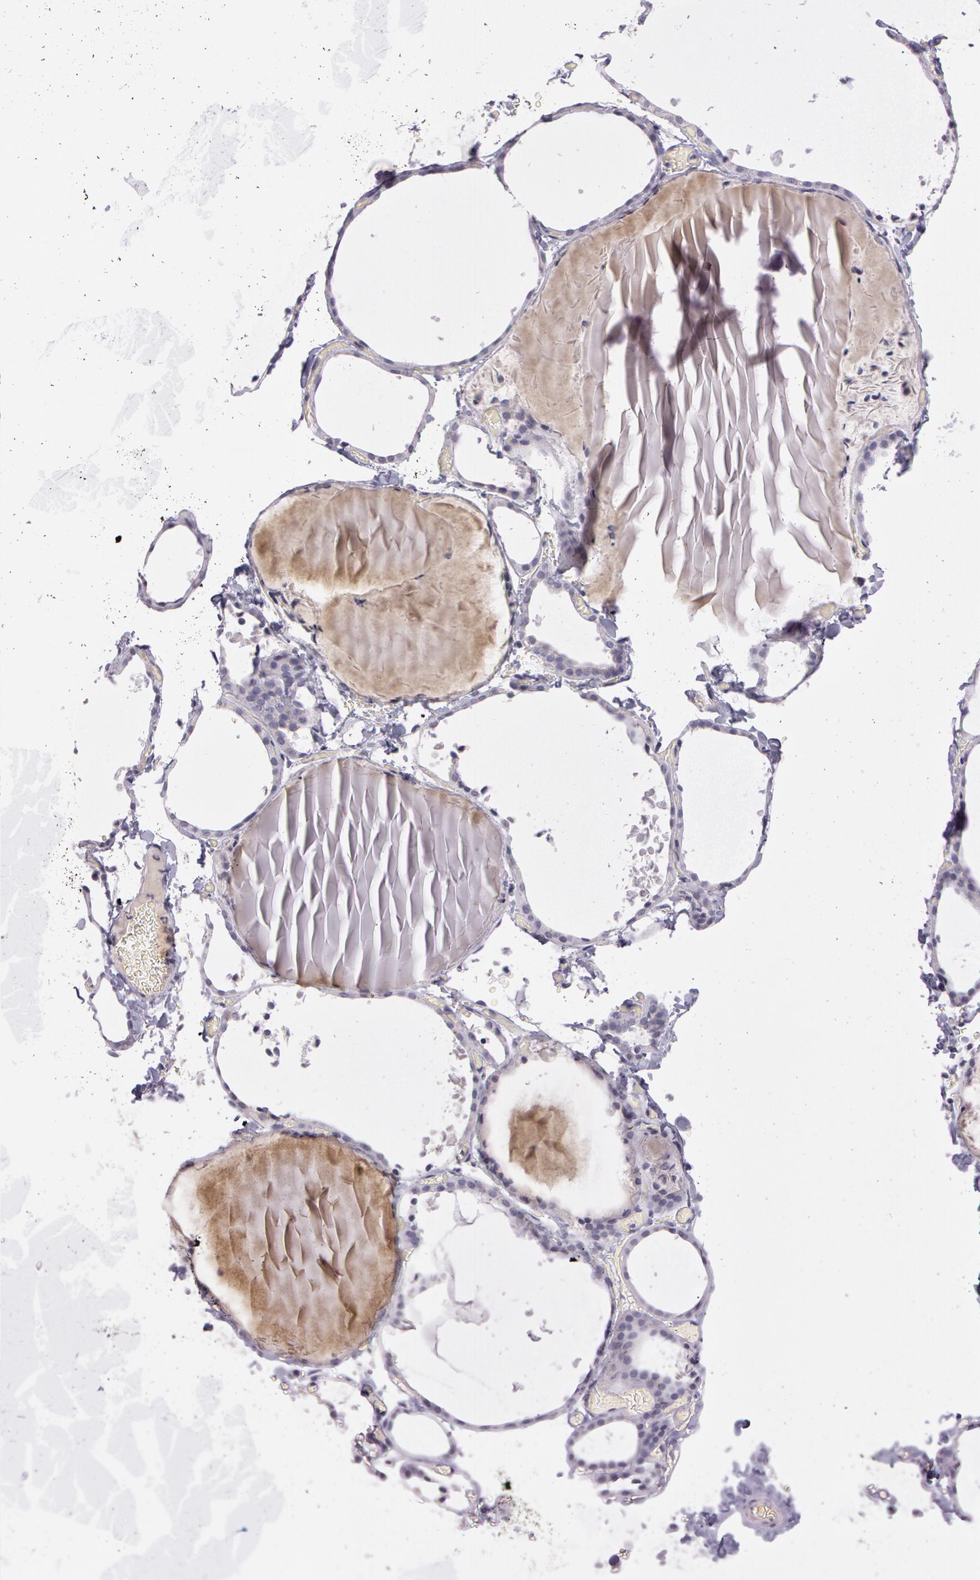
{"staining": {"intensity": "negative", "quantity": "none", "location": "none"}, "tissue": "thyroid gland", "cell_type": "Glandular cells", "image_type": "normal", "snomed": [{"axis": "morphology", "description": "Normal tissue, NOS"}, {"axis": "topography", "description": "Thyroid gland"}], "caption": "Immunohistochemical staining of normal human thyroid gland displays no significant positivity in glandular cells.", "gene": "MXRA5", "patient": {"sex": "female", "age": 22}}